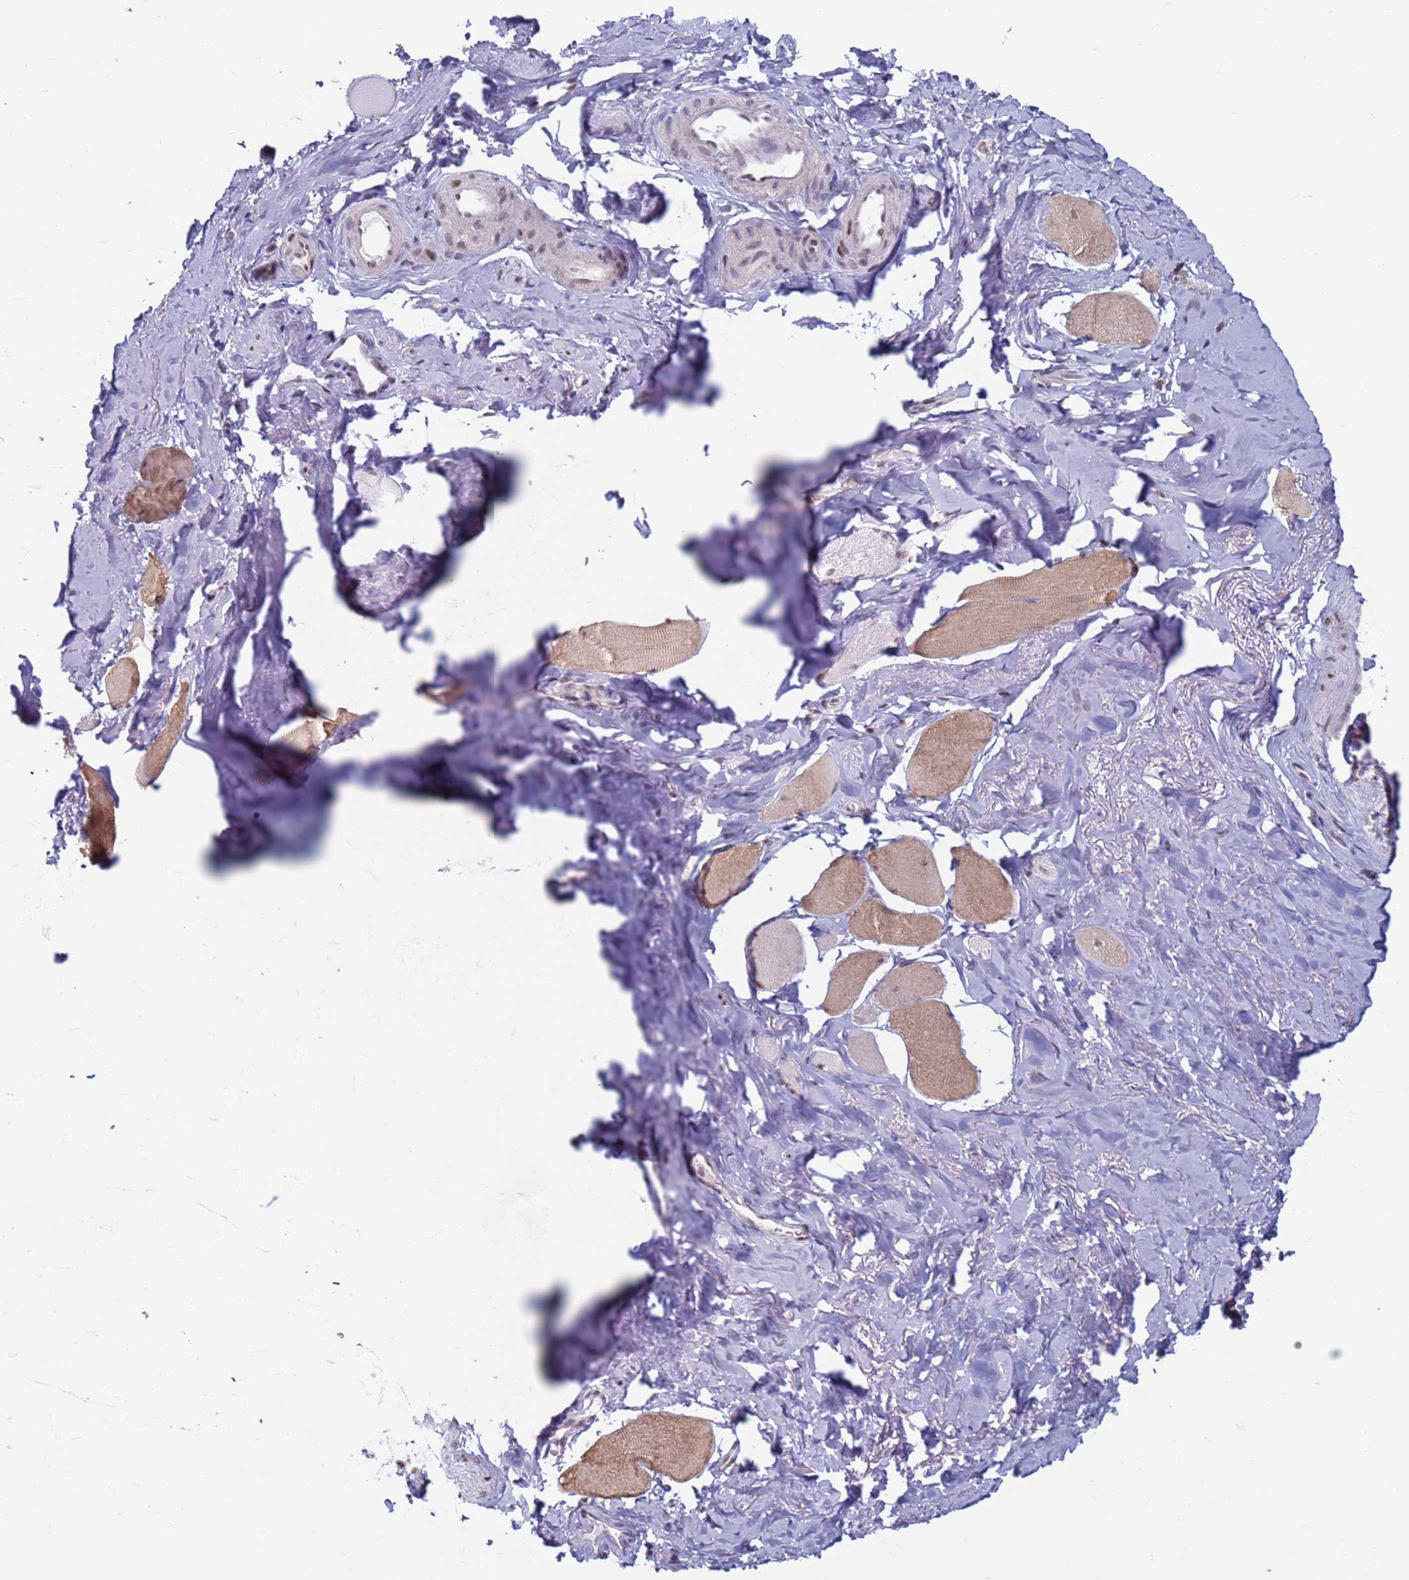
{"staining": {"intensity": "weak", "quantity": "25%-75%", "location": "cytoplasmic/membranous,nuclear"}, "tissue": "smooth muscle", "cell_type": "Smooth muscle cells", "image_type": "normal", "snomed": [{"axis": "morphology", "description": "Normal tissue, NOS"}, {"axis": "topography", "description": "Smooth muscle"}, {"axis": "topography", "description": "Peripheral nerve tissue"}], "caption": "This image shows benign smooth muscle stained with immunohistochemistry (IHC) to label a protein in brown. The cytoplasmic/membranous,nuclear of smooth muscle cells show weak positivity for the protein. Nuclei are counter-stained blue.", "gene": "SAE1", "patient": {"sex": "male", "age": 69}}